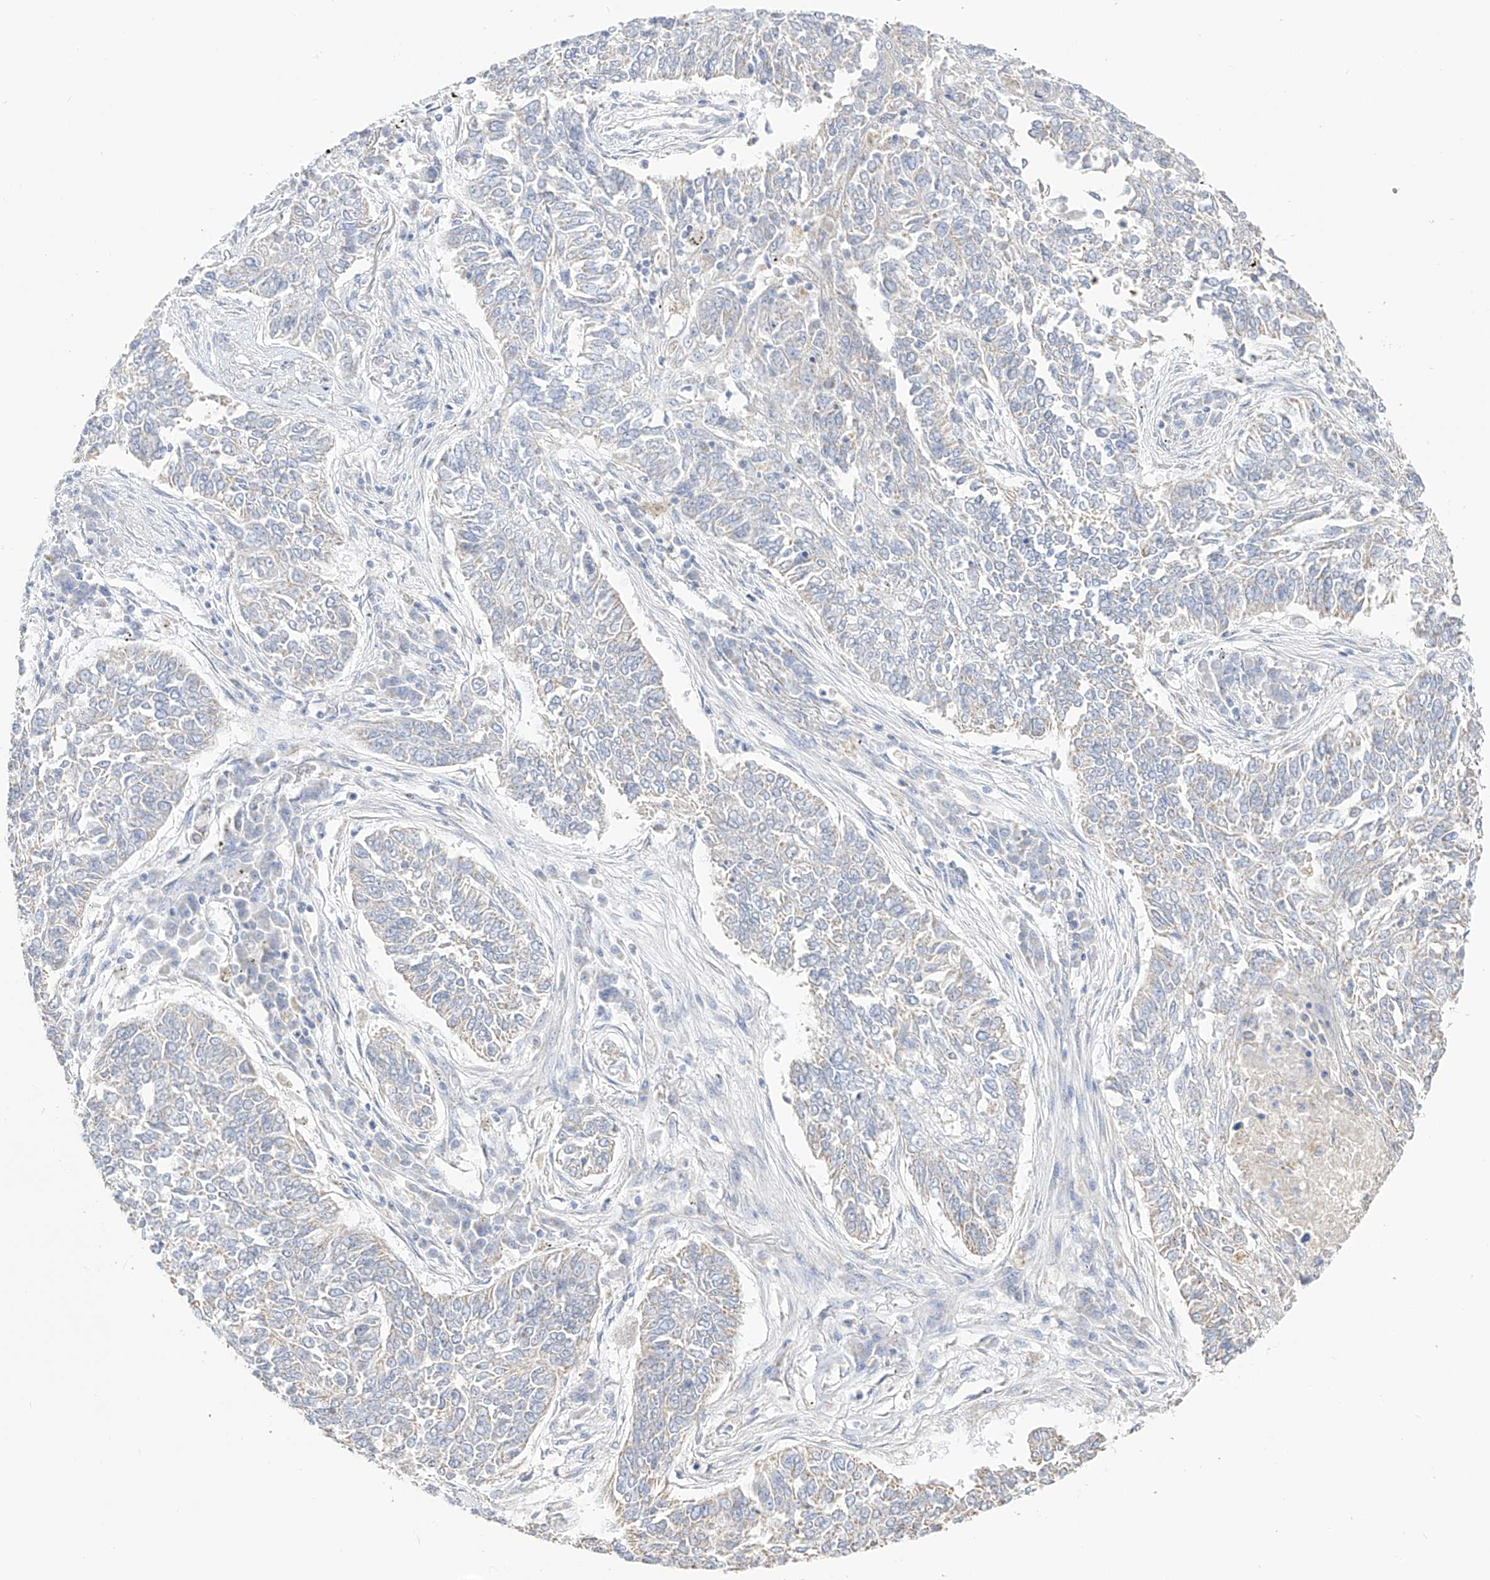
{"staining": {"intensity": "negative", "quantity": "none", "location": "none"}, "tissue": "lung cancer", "cell_type": "Tumor cells", "image_type": "cancer", "snomed": [{"axis": "morphology", "description": "Normal tissue, NOS"}, {"axis": "morphology", "description": "Squamous cell carcinoma, NOS"}, {"axis": "topography", "description": "Cartilage tissue"}, {"axis": "topography", "description": "Bronchus"}, {"axis": "topography", "description": "Lung"}], "caption": "The micrograph demonstrates no staining of tumor cells in lung cancer (squamous cell carcinoma).", "gene": "RCHY1", "patient": {"sex": "female", "age": 49}}